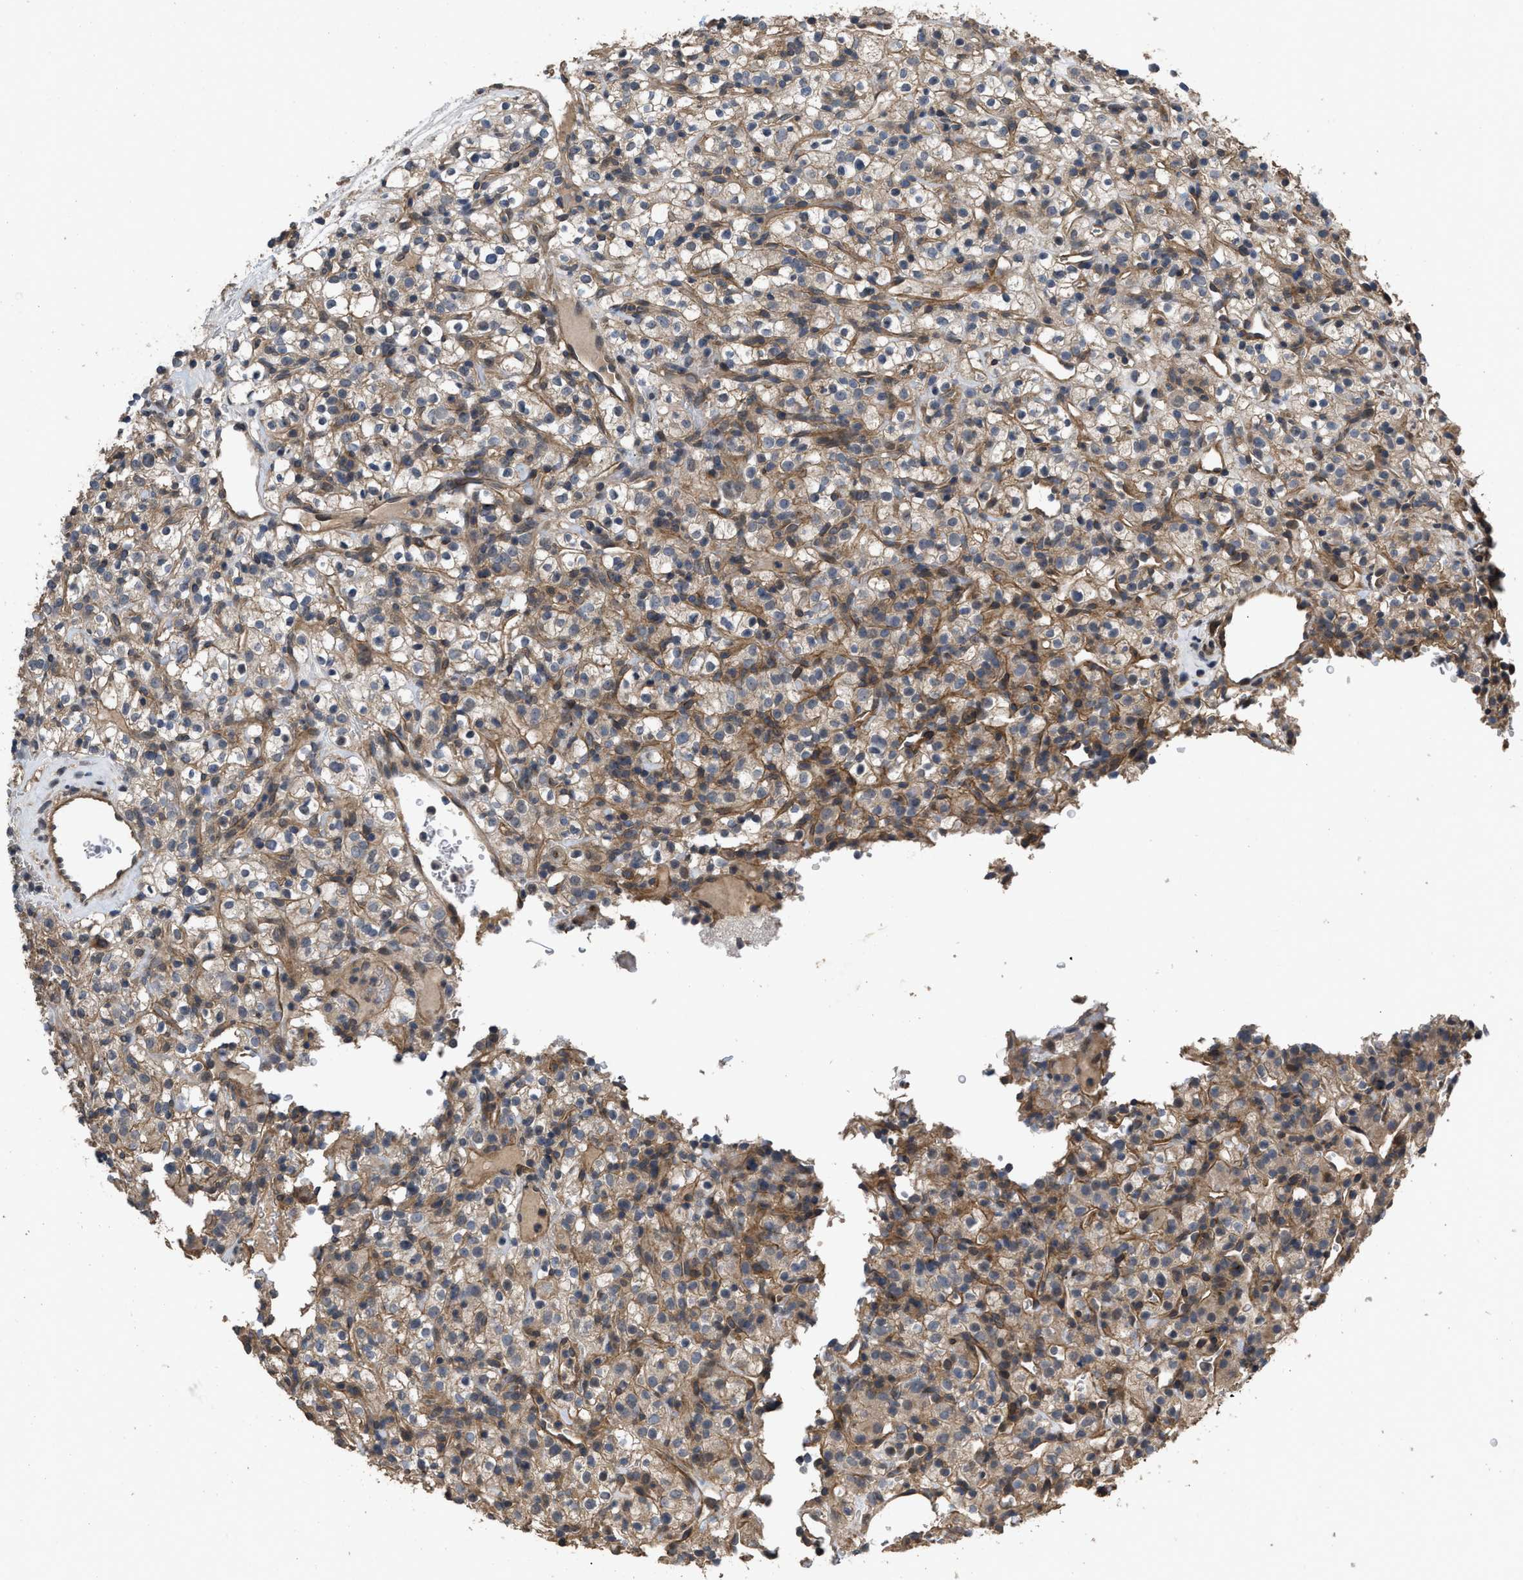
{"staining": {"intensity": "moderate", "quantity": ">75%", "location": "cytoplasmic/membranous"}, "tissue": "renal cancer", "cell_type": "Tumor cells", "image_type": "cancer", "snomed": [{"axis": "morphology", "description": "Normal tissue, NOS"}, {"axis": "morphology", "description": "Adenocarcinoma, NOS"}, {"axis": "topography", "description": "Kidney"}], "caption": "Renal adenocarcinoma stained with DAB (3,3'-diaminobenzidine) IHC exhibits medium levels of moderate cytoplasmic/membranous expression in approximately >75% of tumor cells.", "gene": "UTRN", "patient": {"sex": "female", "age": 72}}